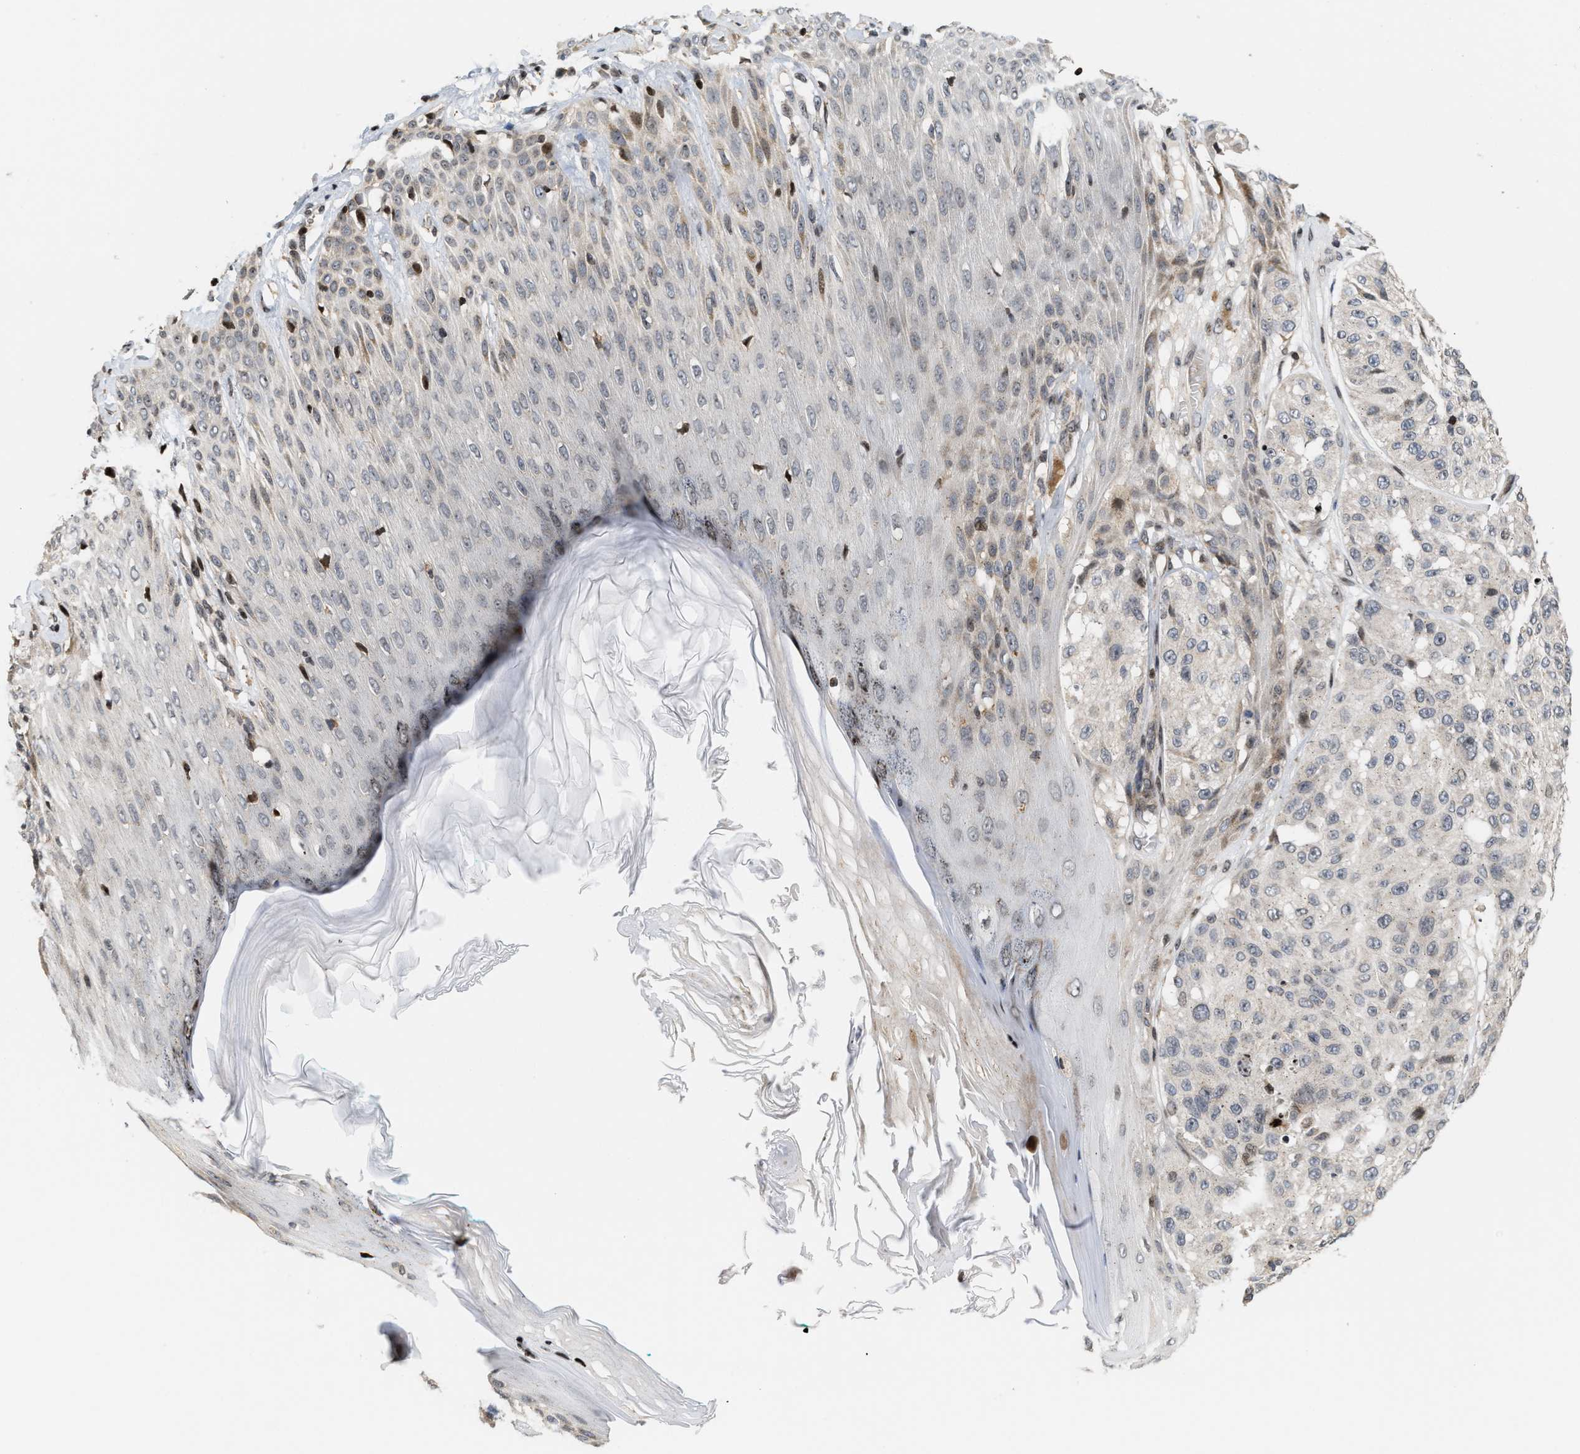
{"staining": {"intensity": "negative", "quantity": "none", "location": "none"}, "tissue": "melanoma", "cell_type": "Tumor cells", "image_type": "cancer", "snomed": [{"axis": "morphology", "description": "Malignant melanoma, NOS"}, {"axis": "topography", "description": "Skin"}], "caption": "Image shows no significant protein expression in tumor cells of melanoma.", "gene": "PDZD2", "patient": {"sex": "female", "age": 46}}